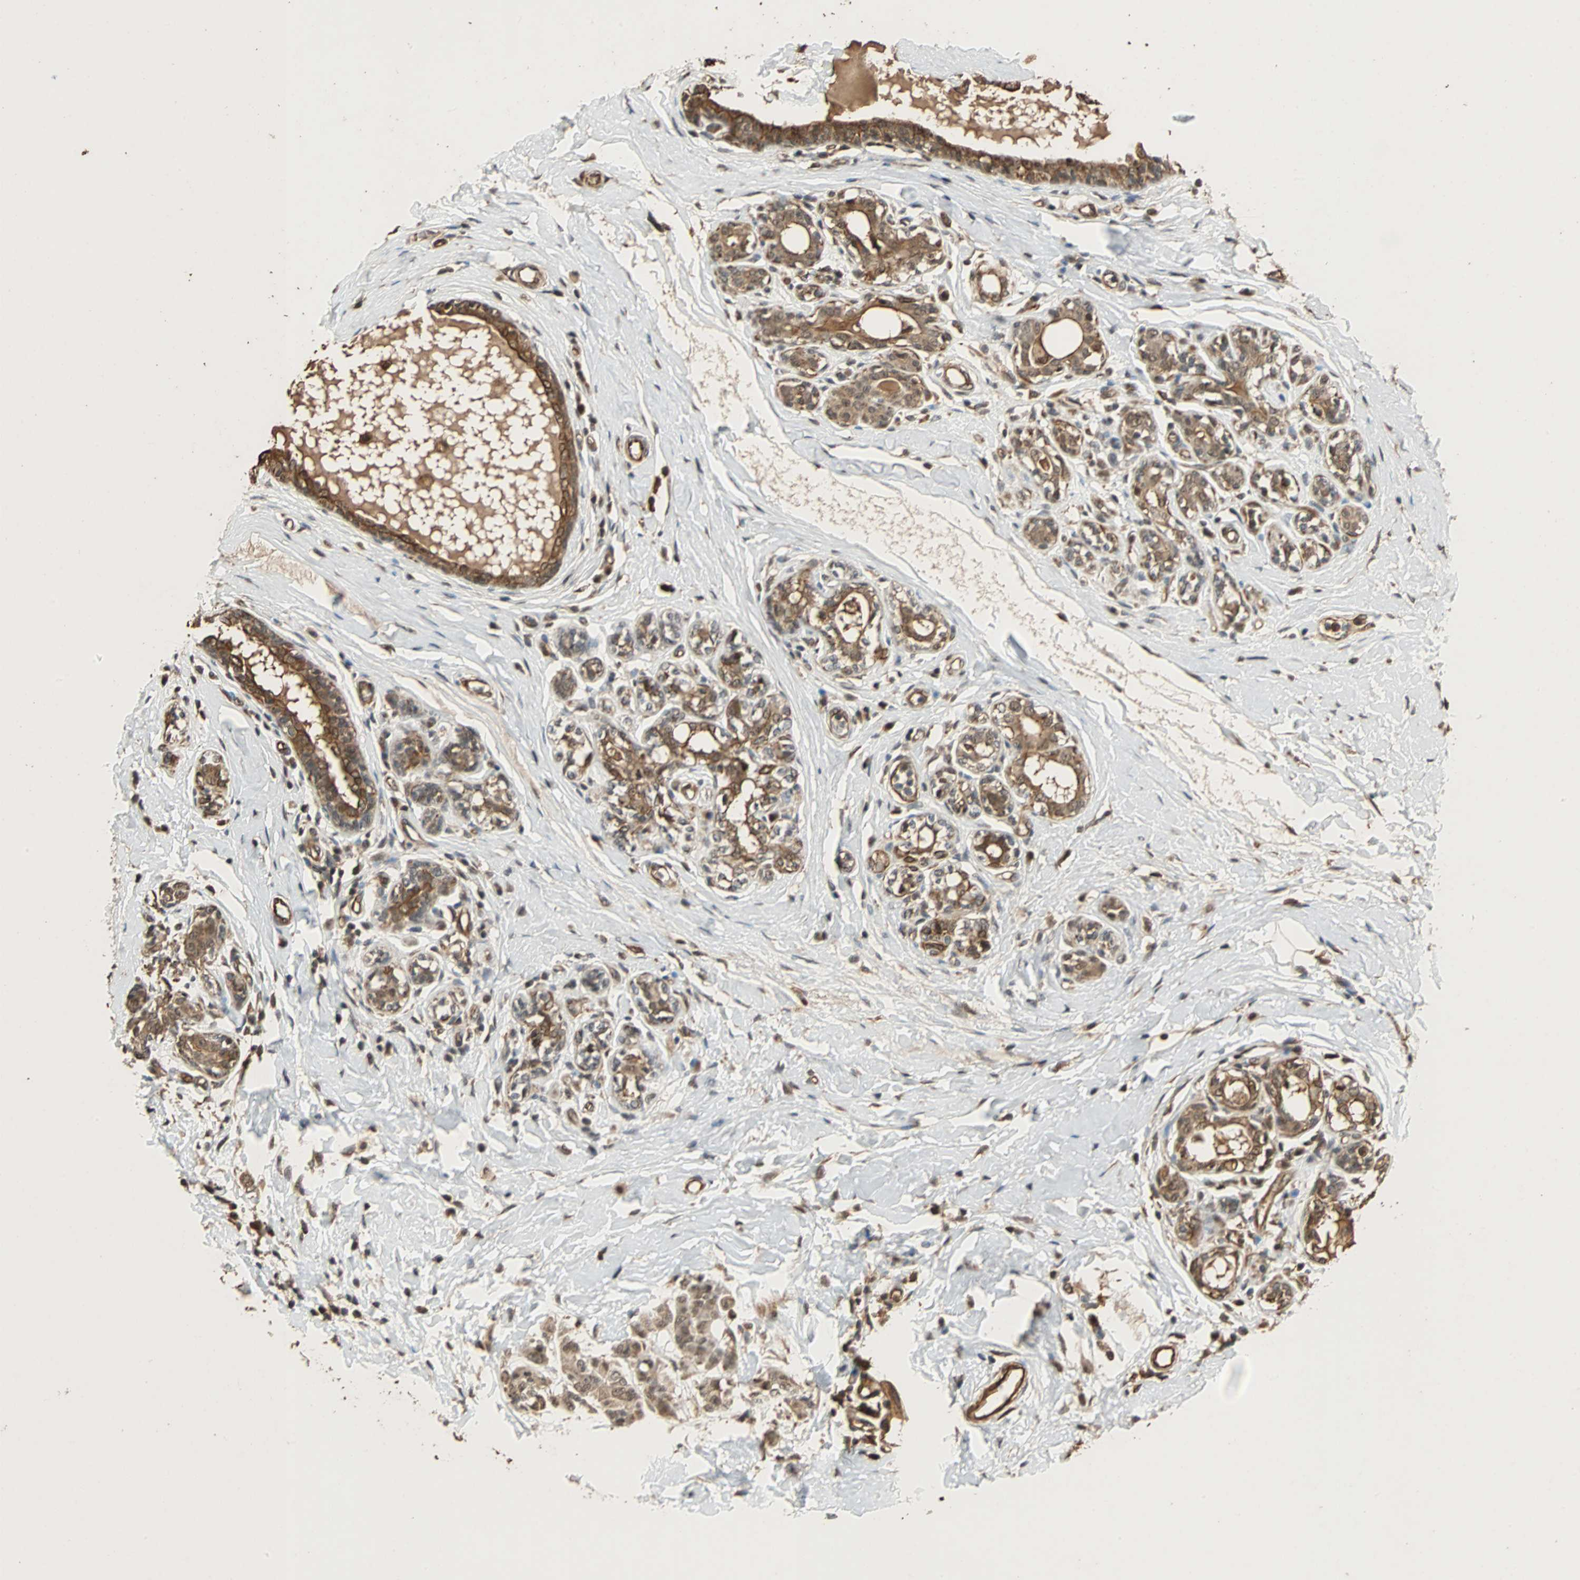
{"staining": {"intensity": "moderate", "quantity": ">75%", "location": "cytoplasmic/membranous,nuclear"}, "tissue": "breast cancer", "cell_type": "Tumor cells", "image_type": "cancer", "snomed": [{"axis": "morphology", "description": "Normal tissue, NOS"}, {"axis": "morphology", "description": "Duct carcinoma"}, {"axis": "topography", "description": "Breast"}], "caption": "Immunohistochemical staining of human breast cancer exhibits medium levels of moderate cytoplasmic/membranous and nuclear protein staining in approximately >75% of tumor cells. (Brightfield microscopy of DAB IHC at high magnification).", "gene": "CDC5L", "patient": {"sex": "female", "age": 40}}